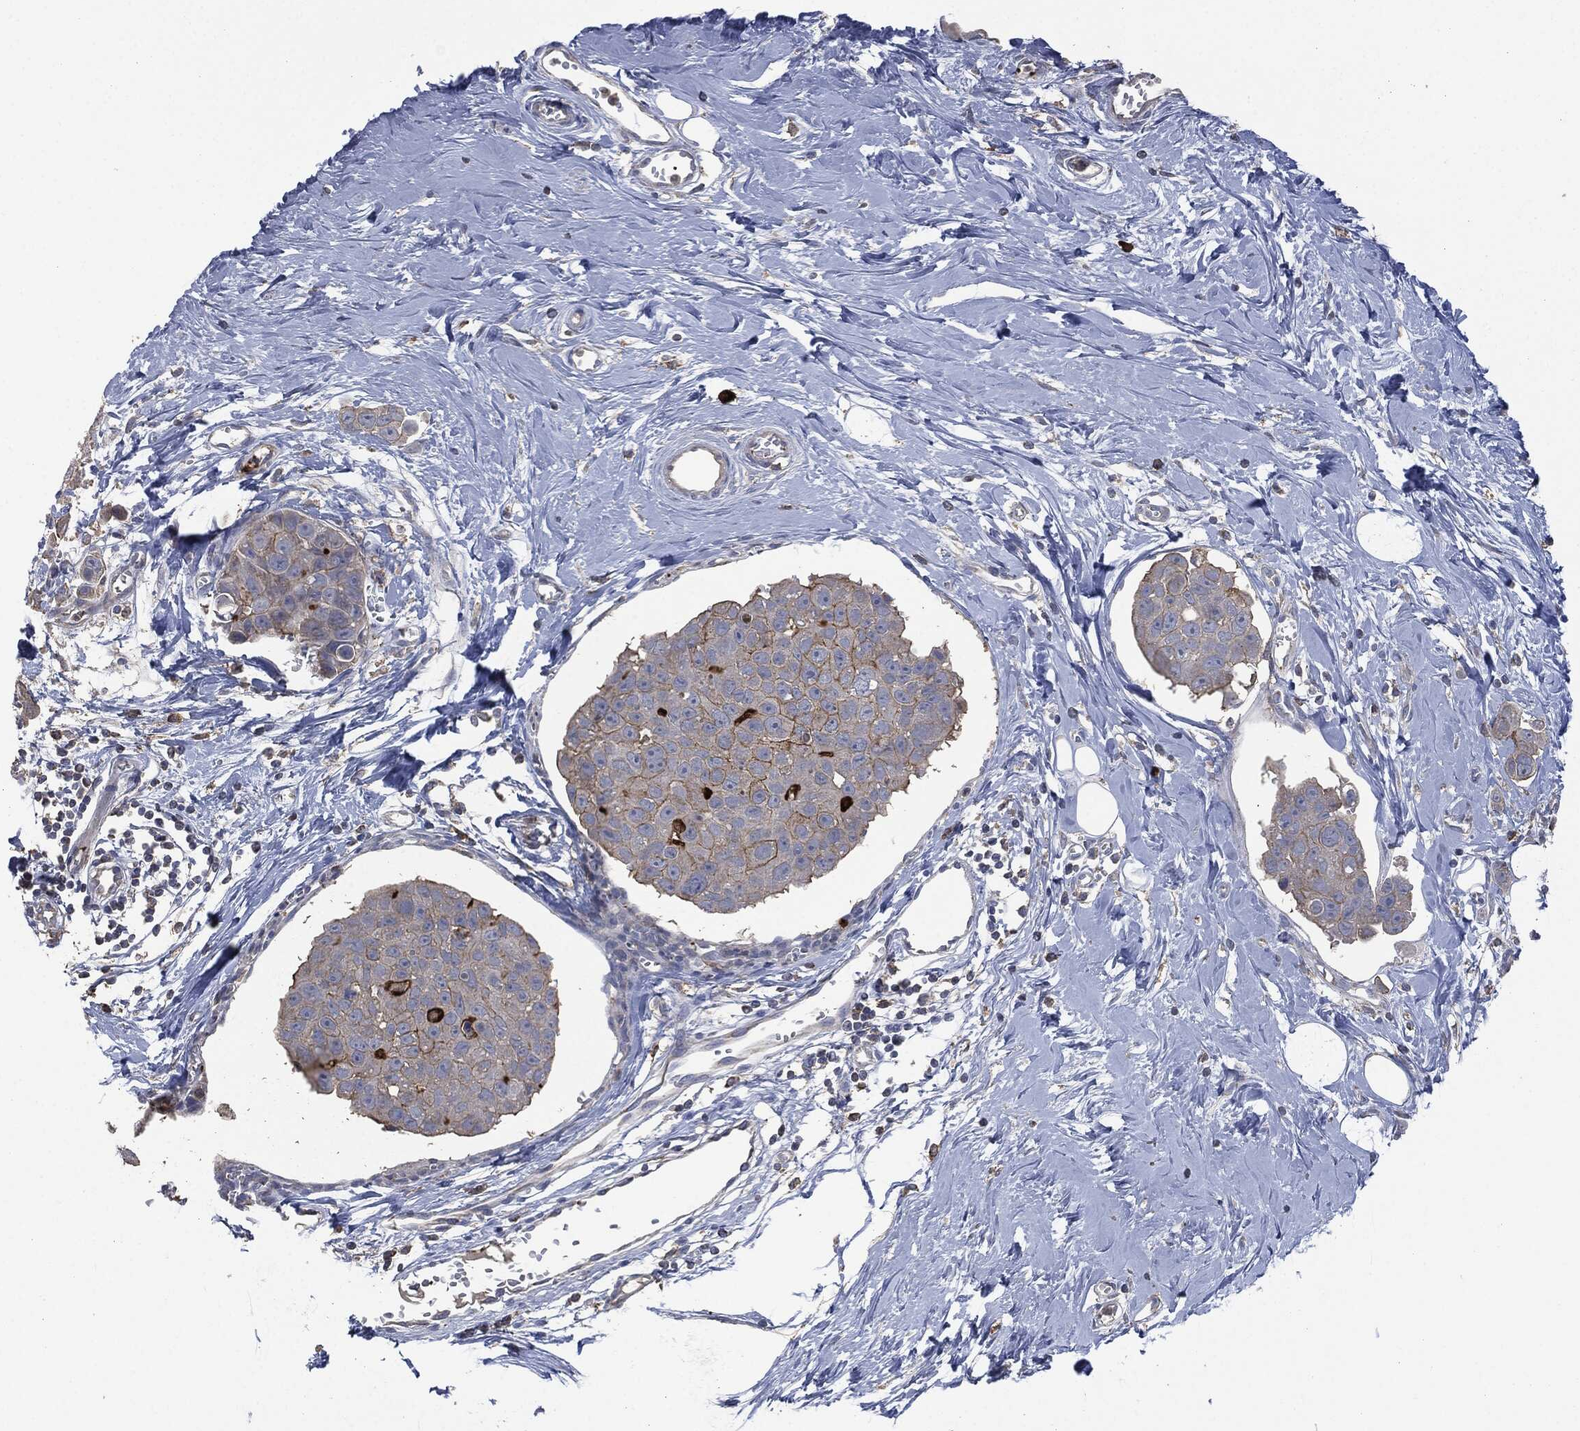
{"staining": {"intensity": "strong", "quantity": "<25%", "location": "cytoplasmic/membranous"}, "tissue": "breast cancer", "cell_type": "Tumor cells", "image_type": "cancer", "snomed": [{"axis": "morphology", "description": "Duct carcinoma"}, {"axis": "topography", "description": "Breast"}], "caption": "Immunohistochemistry (IHC) micrograph of neoplastic tissue: breast cancer (invasive ductal carcinoma) stained using immunohistochemistry (IHC) reveals medium levels of strong protein expression localized specifically in the cytoplasmic/membranous of tumor cells, appearing as a cytoplasmic/membranous brown color.", "gene": "CD33", "patient": {"sex": "female", "age": 35}}